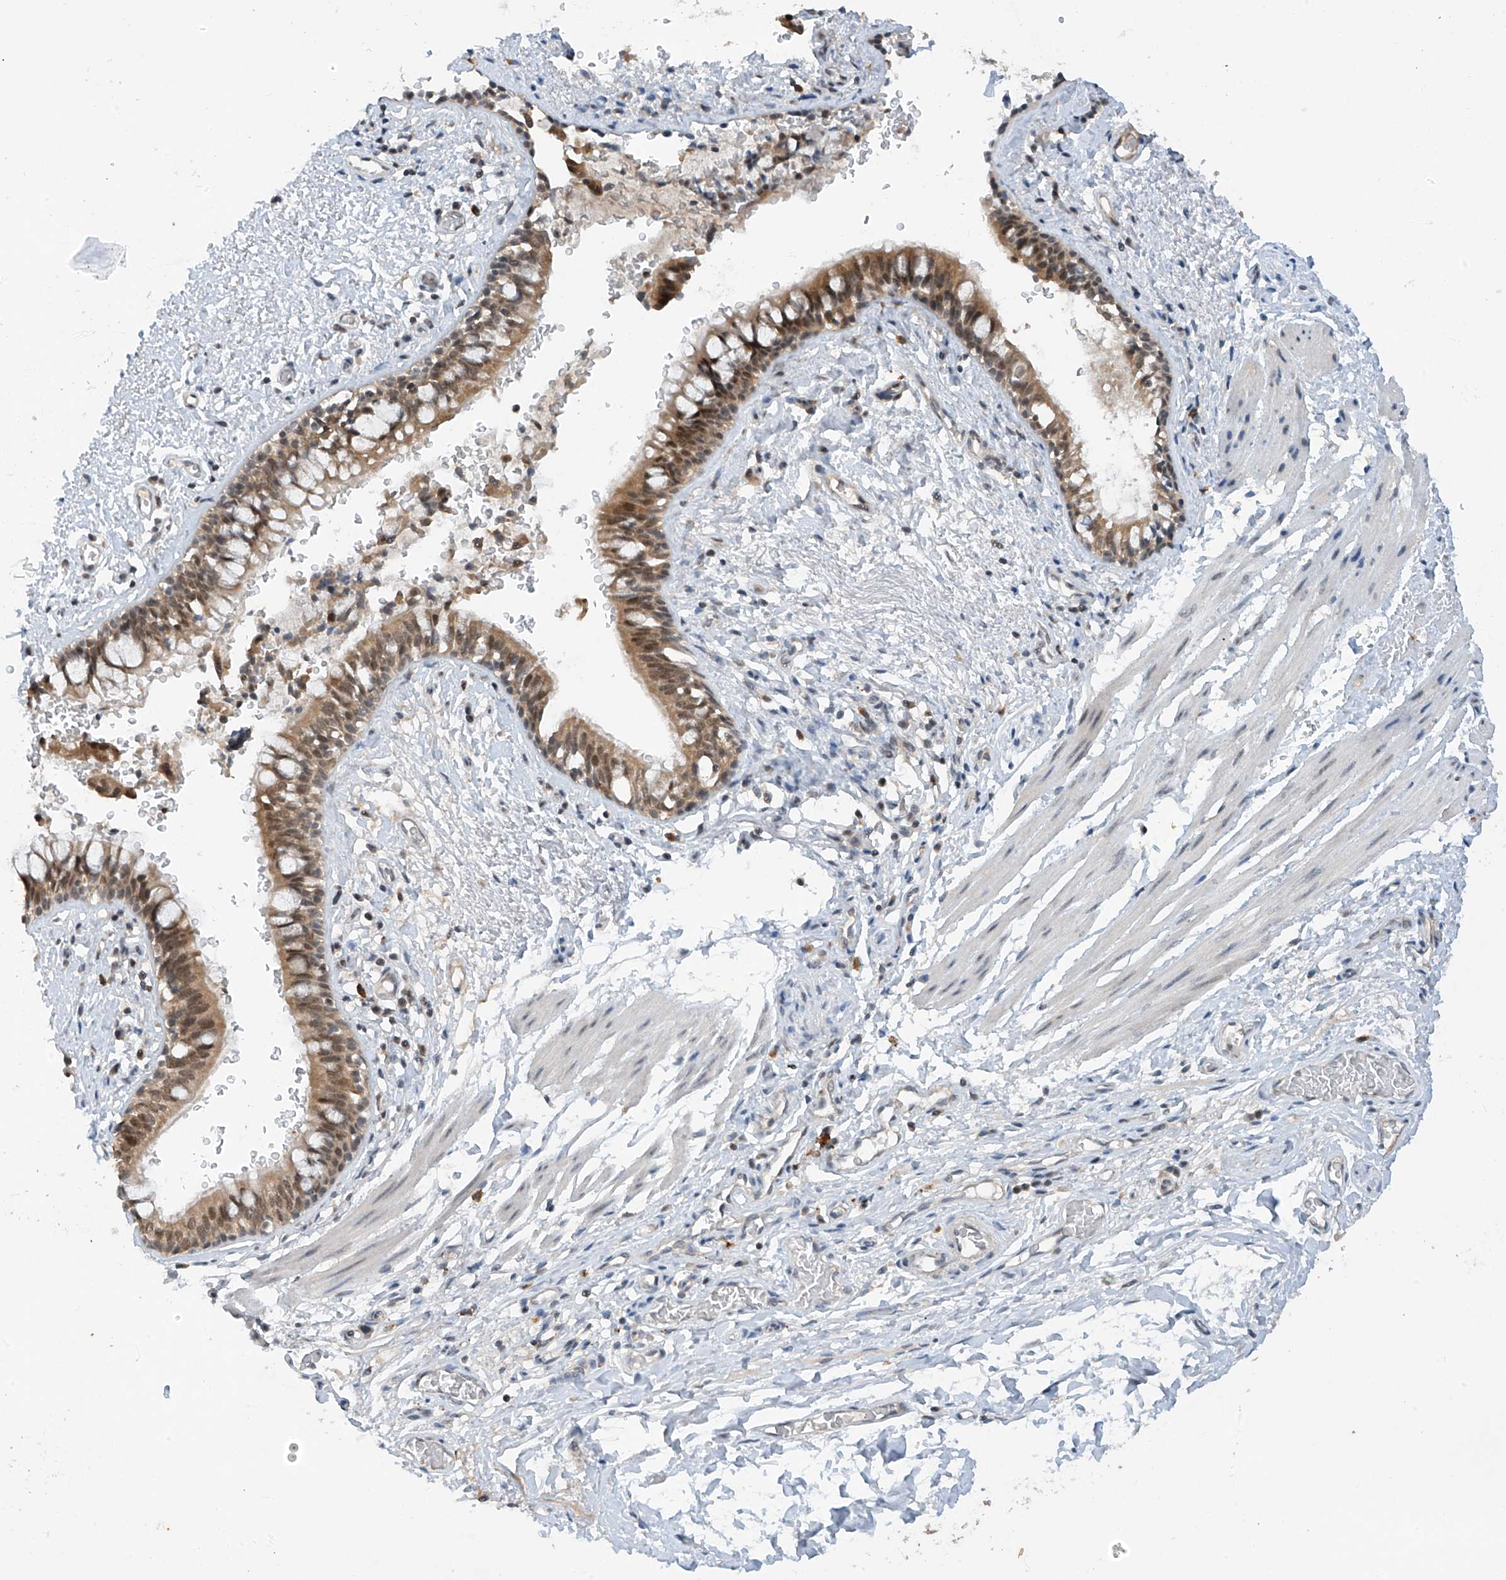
{"staining": {"intensity": "moderate", "quantity": ">75%", "location": "cytoplasmic/membranous,nuclear"}, "tissue": "bronchus", "cell_type": "Respiratory epithelial cells", "image_type": "normal", "snomed": [{"axis": "morphology", "description": "Normal tissue, NOS"}, {"axis": "topography", "description": "Cartilage tissue"}, {"axis": "topography", "description": "Bronchus"}], "caption": "Protein analysis of benign bronchus demonstrates moderate cytoplasmic/membranous,nuclear staining in about >75% of respiratory epithelial cells.", "gene": "RPAIN", "patient": {"sex": "female", "age": 36}}